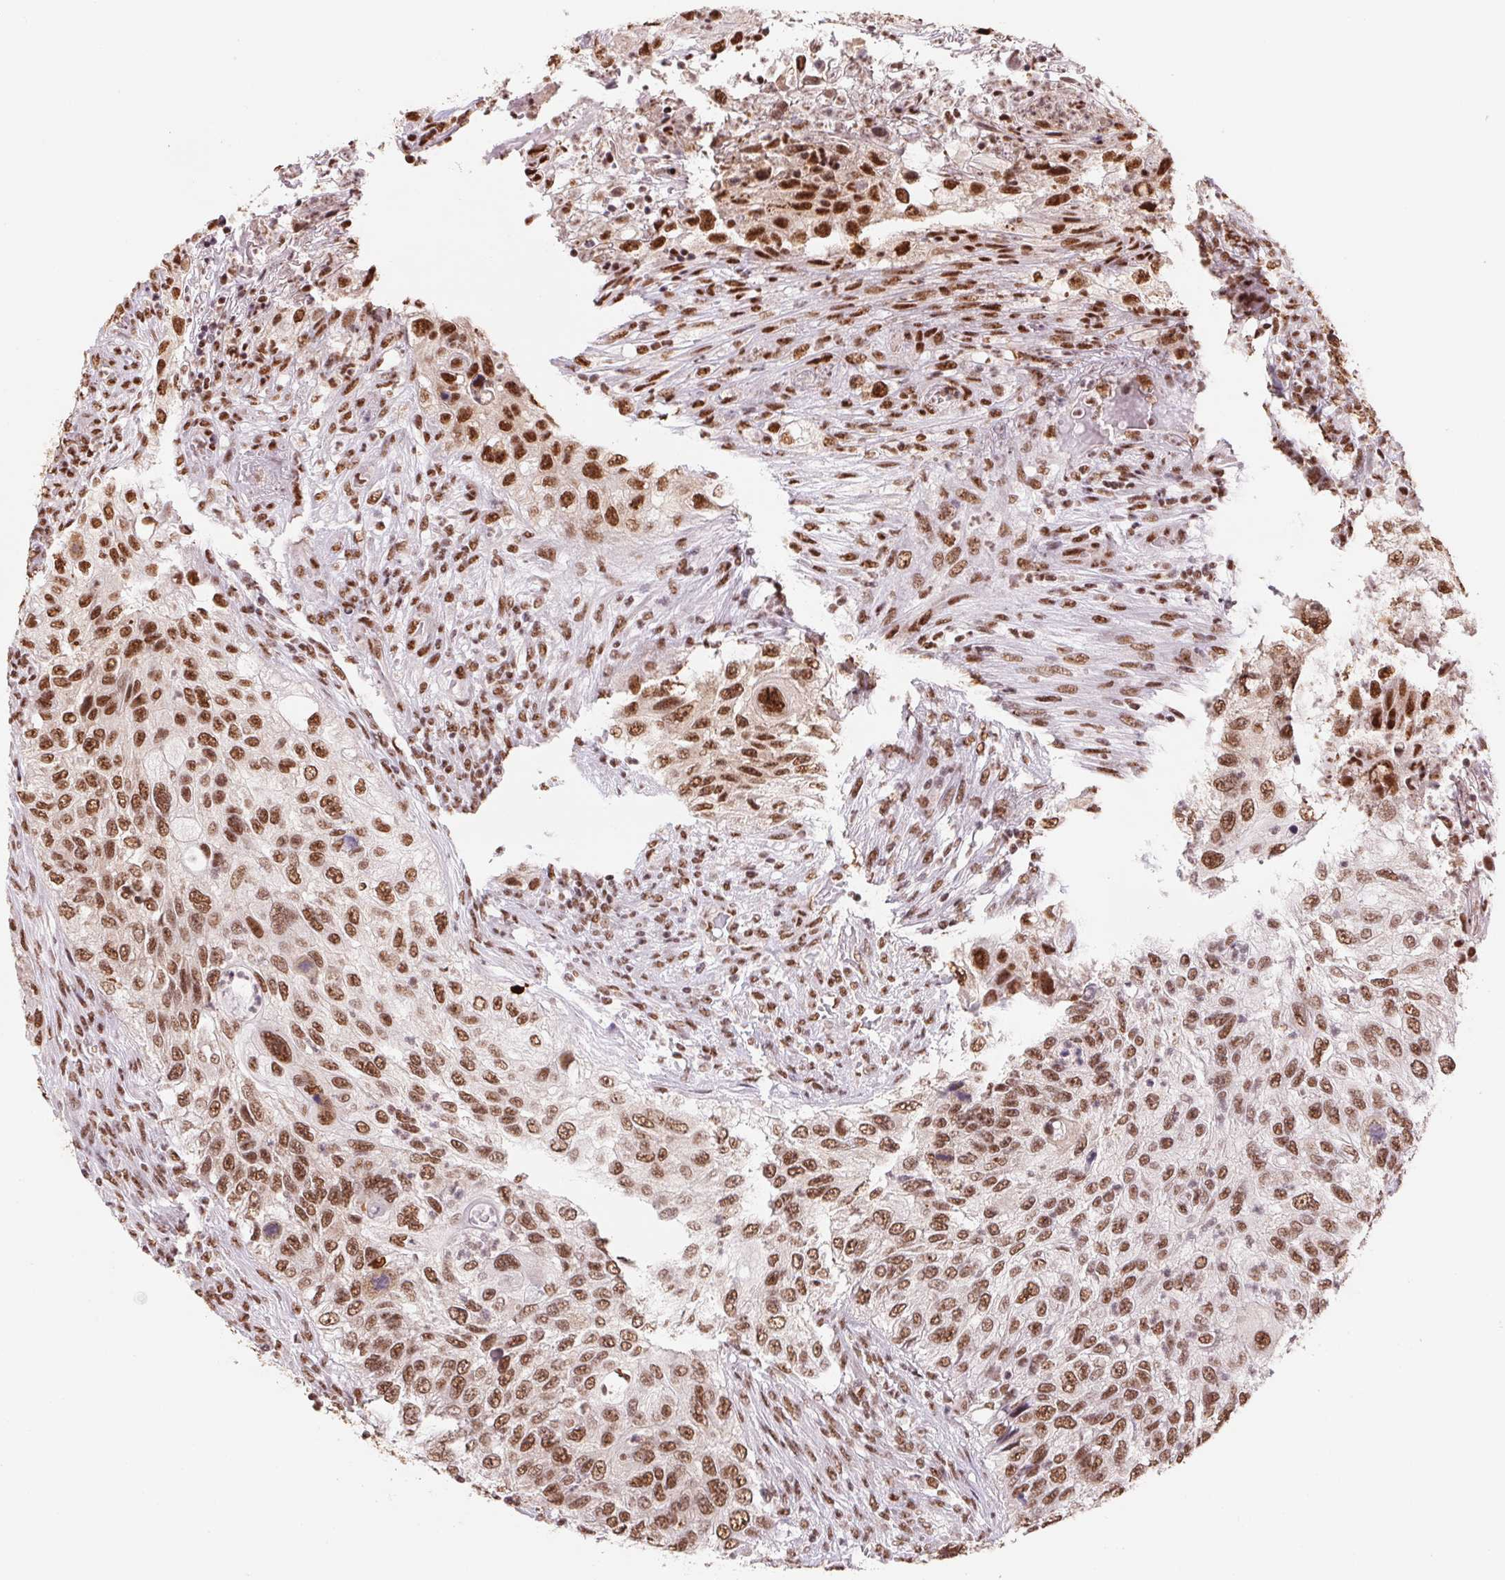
{"staining": {"intensity": "moderate", "quantity": ">75%", "location": "nuclear"}, "tissue": "urothelial cancer", "cell_type": "Tumor cells", "image_type": "cancer", "snomed": [{"axis": "morphology", "description": "Urothelial carcinoma, High grade"}, {"axis": "topography", "description": "Urinary bladder"}], "caption": "Human high-grade urothelial carcinoma stained for a protein (brown) demonstrates moderate nuclear positive expression in approximately >75% of tumor cells.", "gene": "SNRPG", "patient": {"sex": "female", "age": 60}}